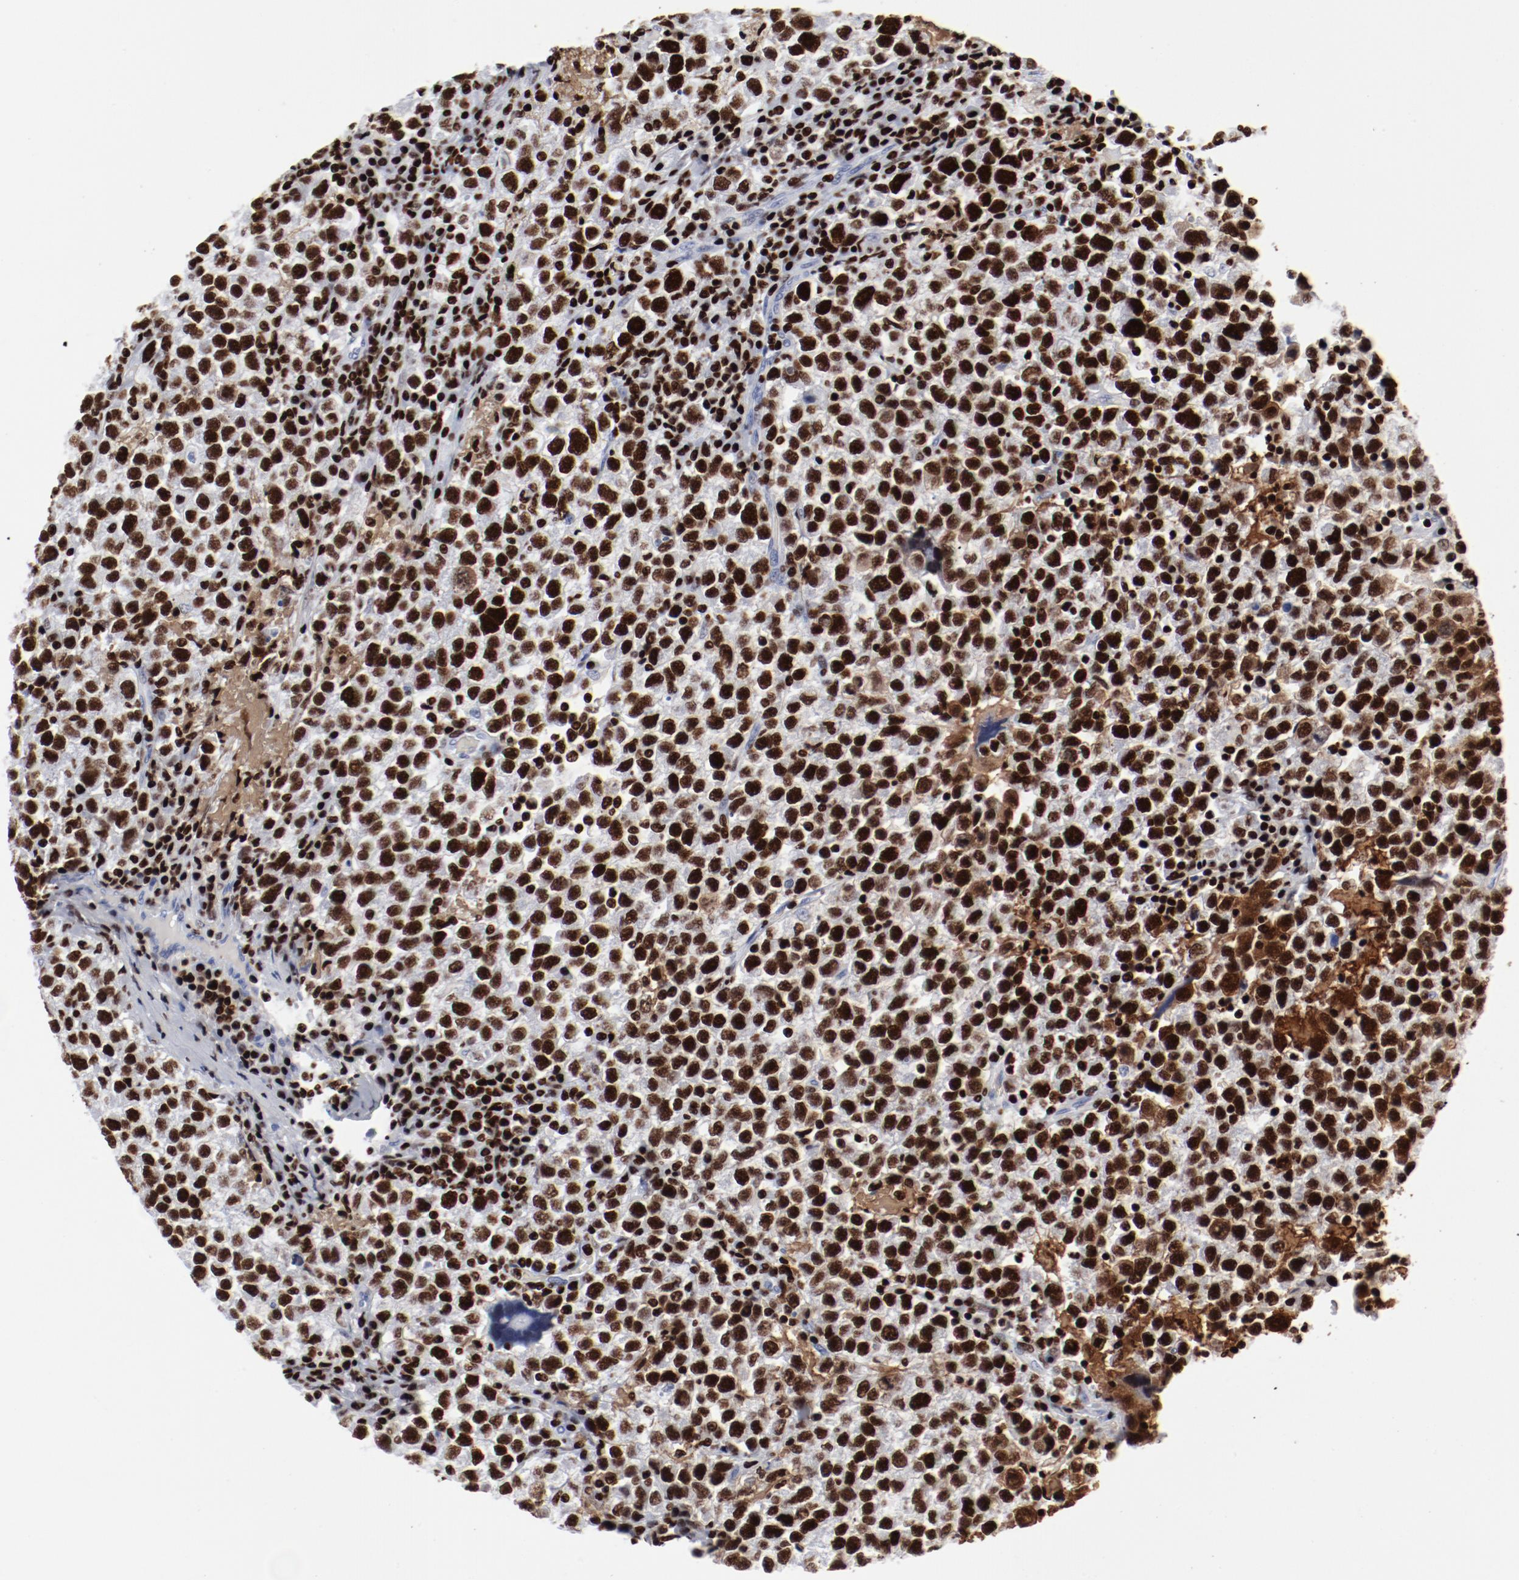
{"staining": {"intensity": "strong", "quantity": ">75%", "location": "nuclear"}, "tissue": "testis cancer", "cell_type": "Tumor cells", "image_type": "cancer", "snomed": [{"axis": "morphology", "description": "Seminoma, NOS"}, {"axis": "topography", "description": "Testis"}], "caption": "Brown immunohistochemical staining in human seminoma (testis) reveals strong nuclear expression in approximately >75% of tumor cells.", "gene": "SMARCC2", "patient": {"sex": "male", "age": 22}}